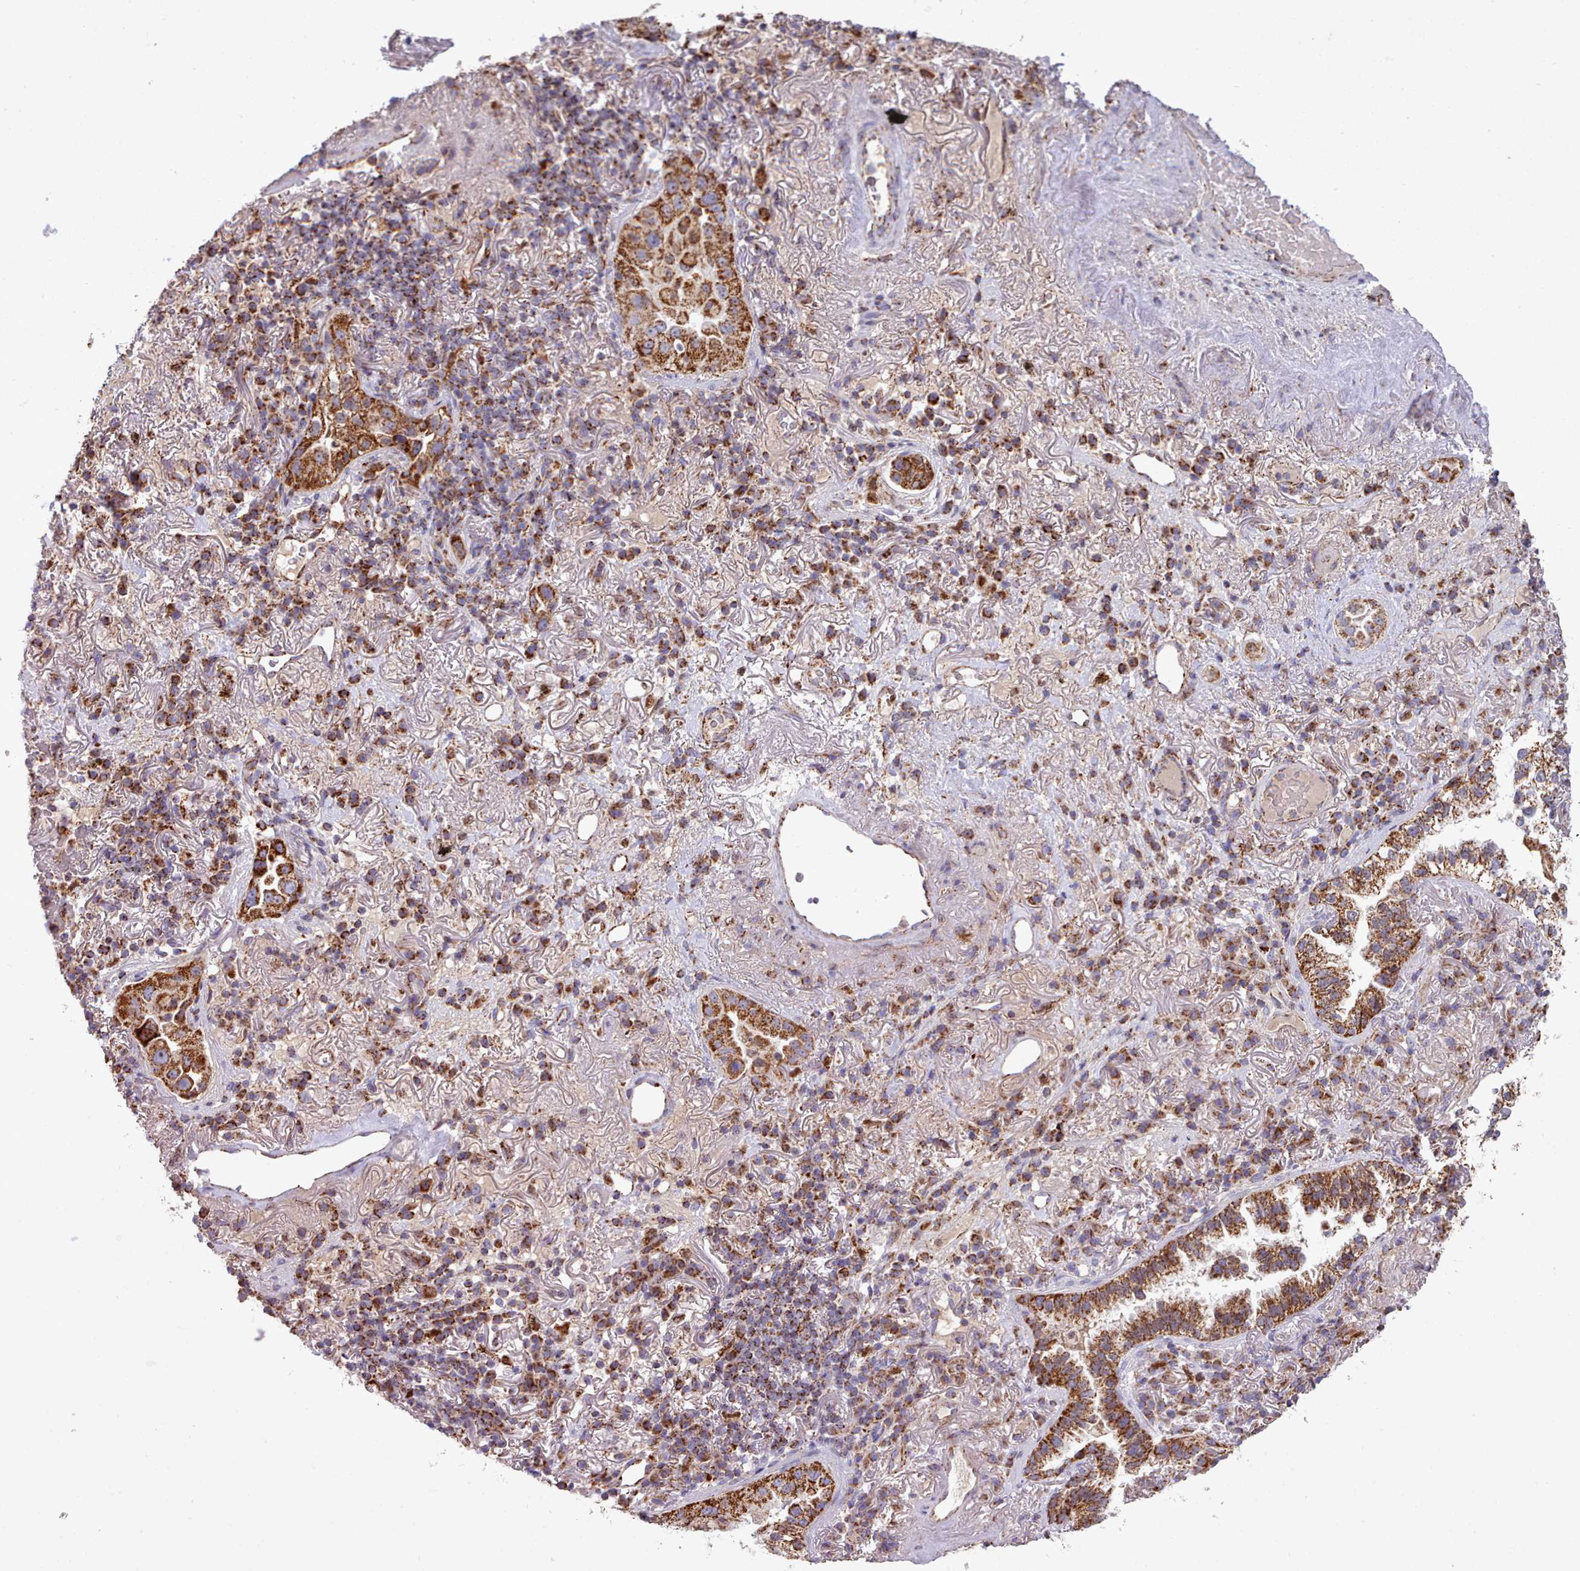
{"staining": {"intensity": "strong", "quantity": ">75%", "location": "cytoplasmic/membranous"}, "tissue": "lung cancer", "cell_type": "Tumor cells", "image_type": "cancer", "snomed": [{"axis": "morphology", "description": "Adenocarcinoma, NOS"}, {"axis": "topography", "description": "Lung"}], "caption": "Lung adenocarcinoma tissue demonstrates strong cytoplasmic/membranous positivity in about >75% of tumor cells, visualized by immunohistochemistry. (Stains: DAB in brown, nuclei in blue, Microscopy: brightfield microscopy at high magnification).", "gene": "HSDL2", "patient": {"sex": "female", "age": 69}}